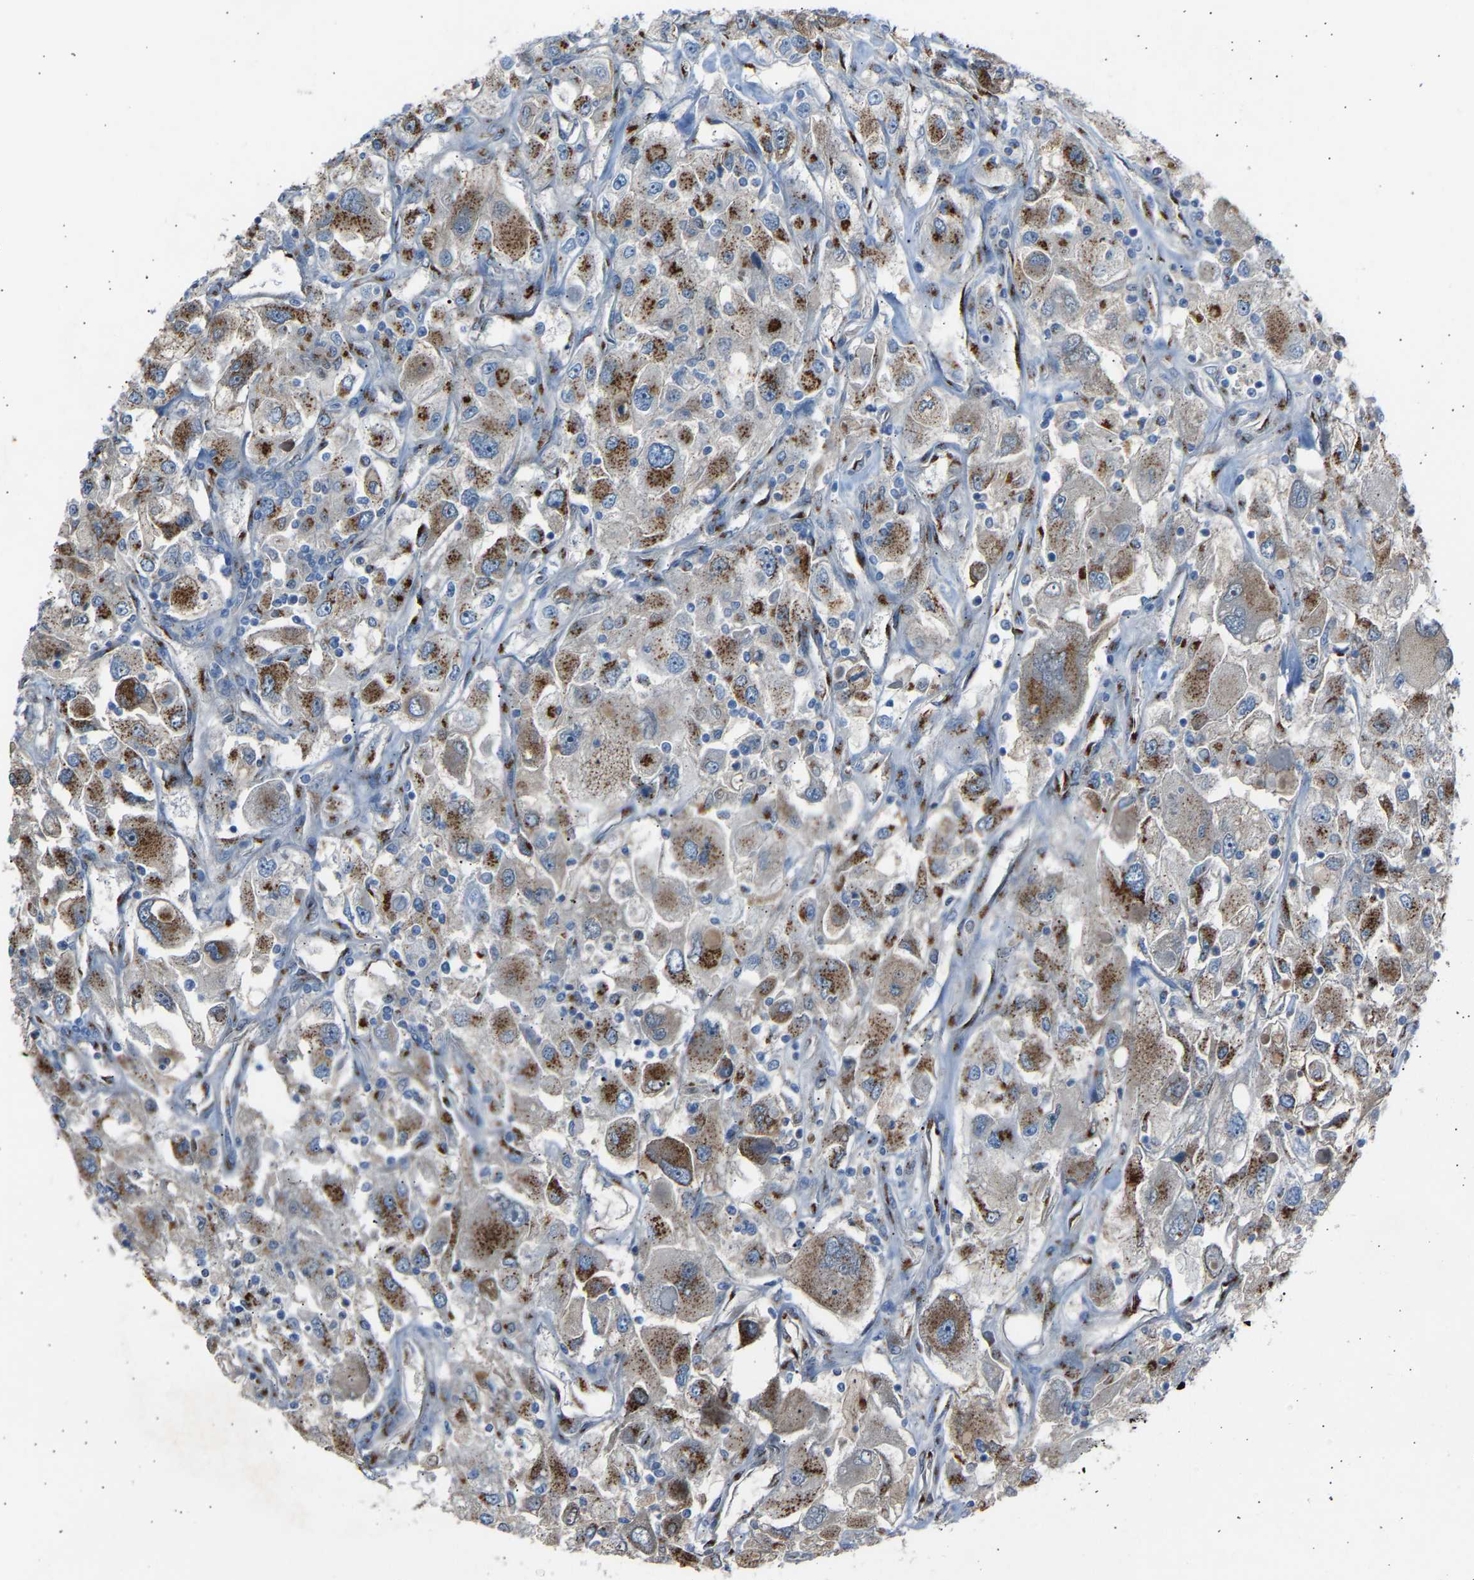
{"staining": {"intensity": "moderate", "quantity": ">75%", "location": "cytoplasmic/membranous"}, "tissue": "renal cancer", "cell_type": "Tumor cells", "image_type": "cancer", "snomed": [{"axis": "morphology", "description": "Adenocarcinoma, NOS"}, {"axis": "topography", "description": "Kidney"}], "caption": "The micrograph reveals immunohistochemical staining of adenocarcinoma (renal). There is moderate cytoplasmic/membranous expression is present in approximately >75% of tumor cells.", "gene": "CYREN", "patient": {"sex": "female", "age": 52}}